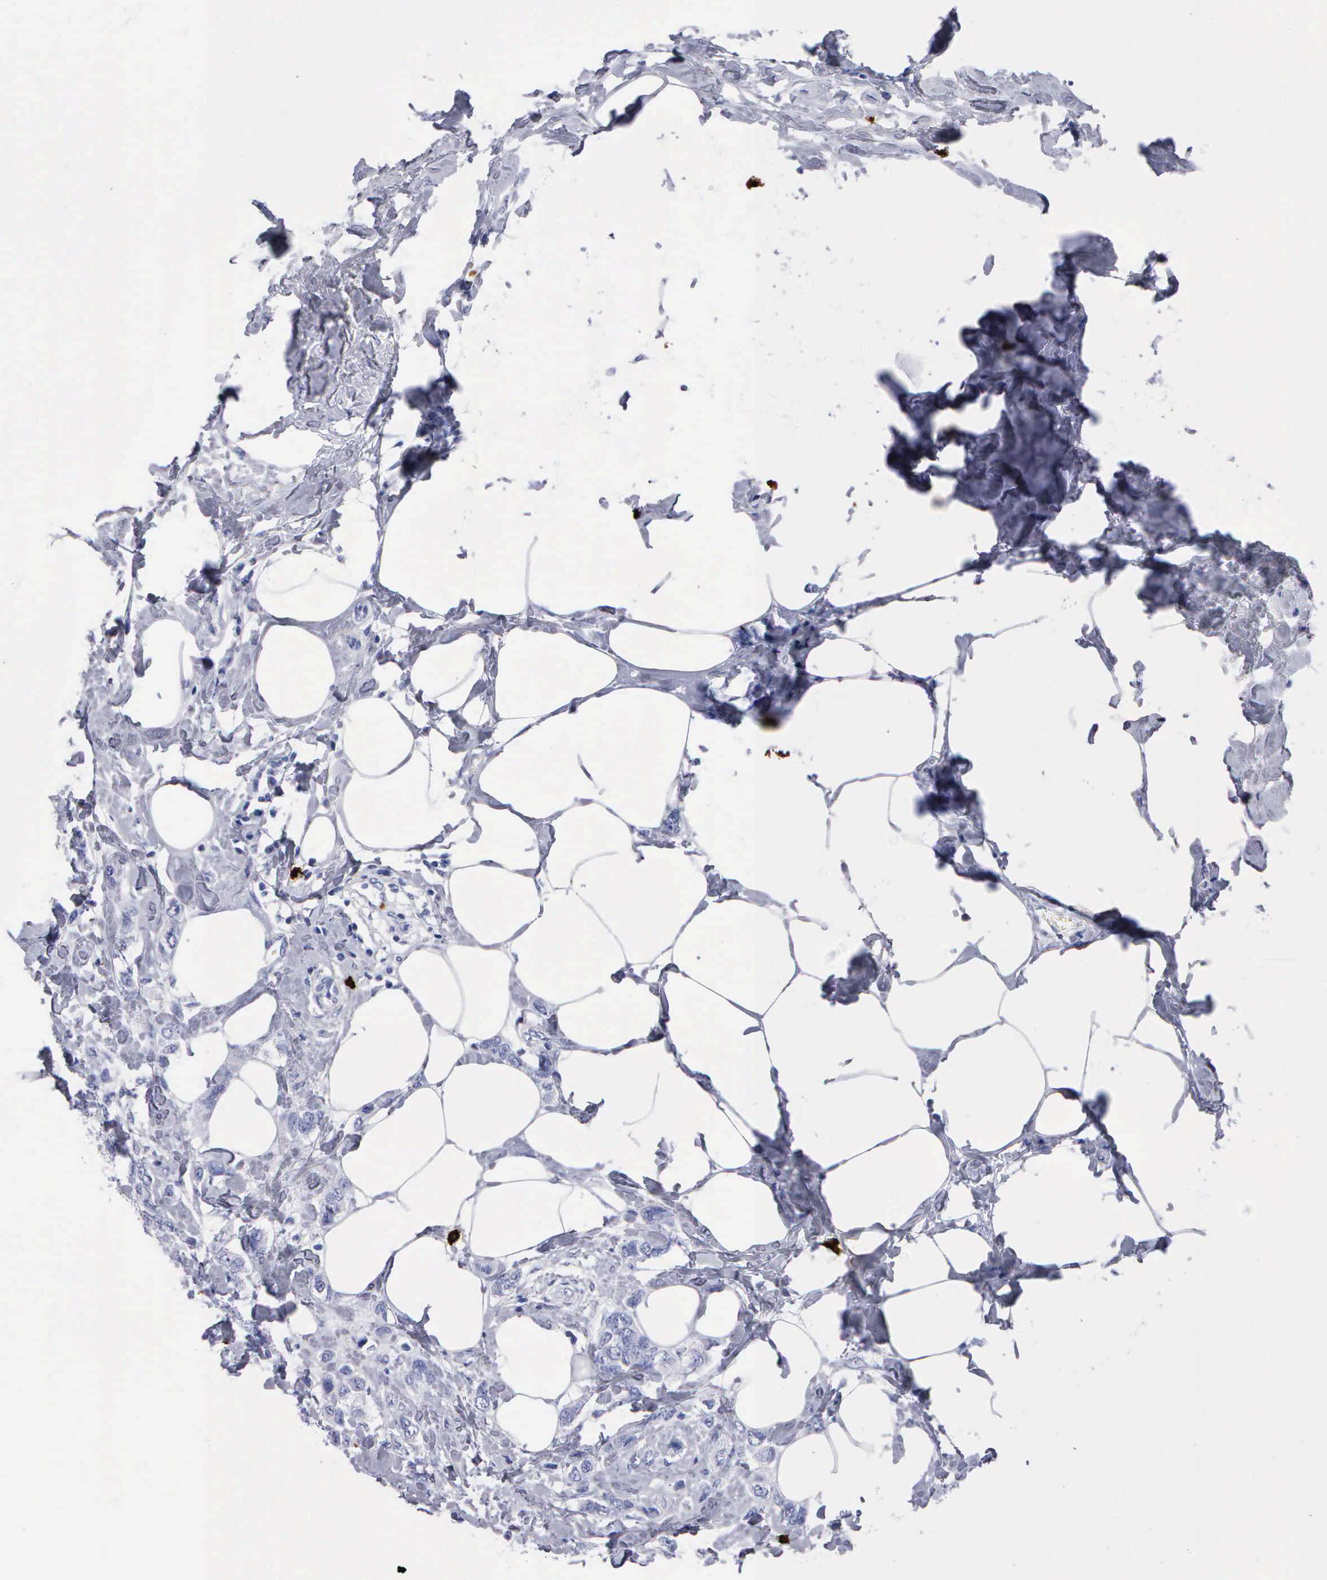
{"staining": {"intensity": "negative", "quantity": "none", "location": "none"}, "tissue": "breast cancer", "cell_type": "Tumor cells", "image_type": "cancer", "snomed": [{"axis": "morphology", "description": "Normal tissue, NOS"}, {"axis": "morphology", "description": "Duct carcinoma"}, {"axis": "topography", "description": "Breast"}], "caption": "Tumor cells are negative for brown protein staining in breast cancer (intraductal carcinoma). (Stains: DAB immunohistochemistry with hematoxylin counter stain, Microscopy: brightfield microscopy at high magnification).", "gene": "CTSG", "patient": {"sex": "female", "age": 50}}